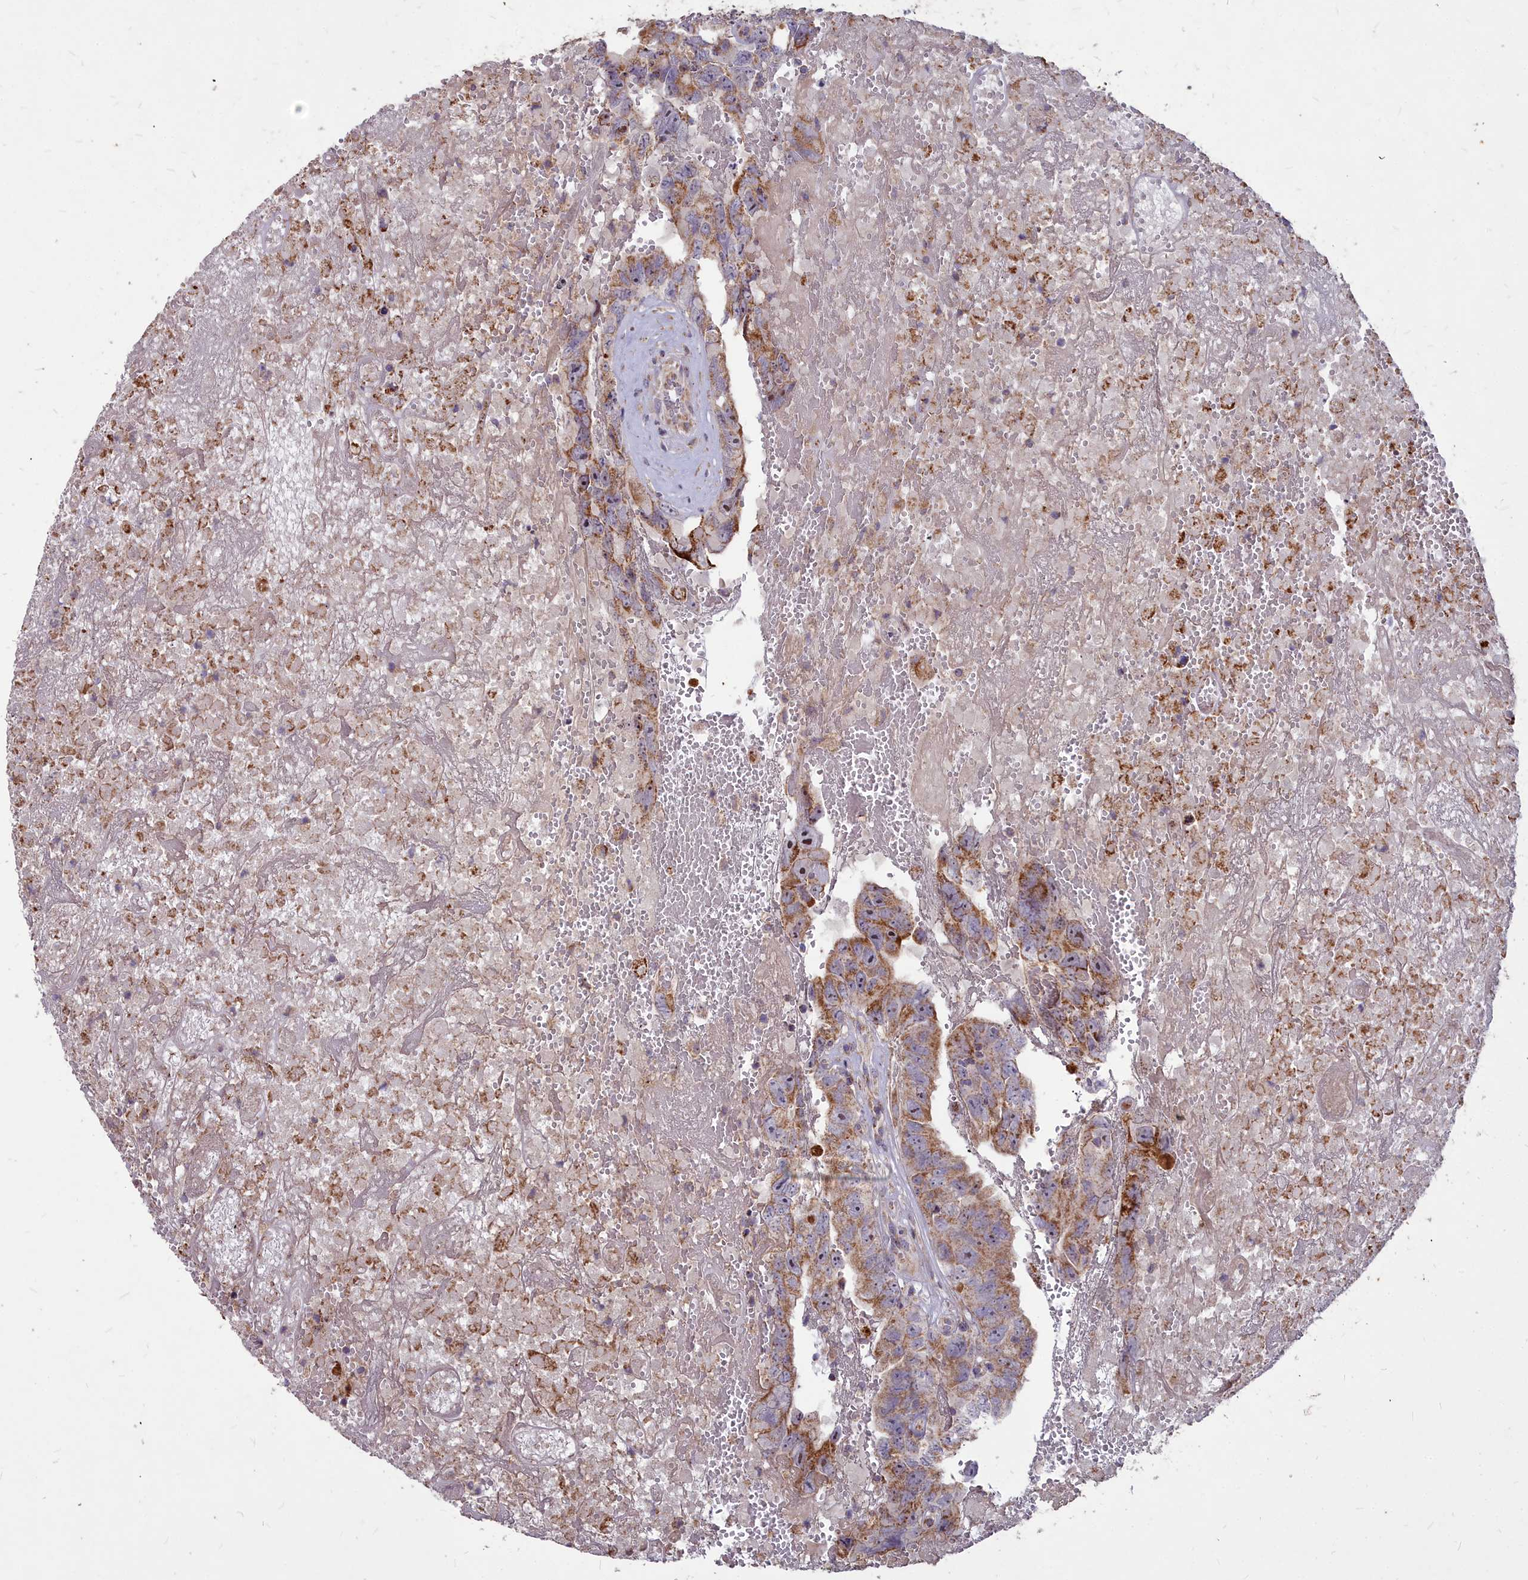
{"staining": {"intensity": "moderate", "quantity": ">75%", "location": "cytoplasmic/membranous"}, "tissue": "testis cancer", "cell_type": "Tumor cells", "image_type": "cancer", "snomed": [{"axis": "morphology", "description": "Carcinoma, Embryonal, NOS"}, {"axis": "topography", "description": "Testis"}], "caption": "A medium amount of moderate cytoplasmic/membranous staining is seen in approximately >75% of tumor cells in testis cancer (embryonal carcinoma) tissue.", "gene": "COX11", "patient": {"sex": "male", "age": 45}}